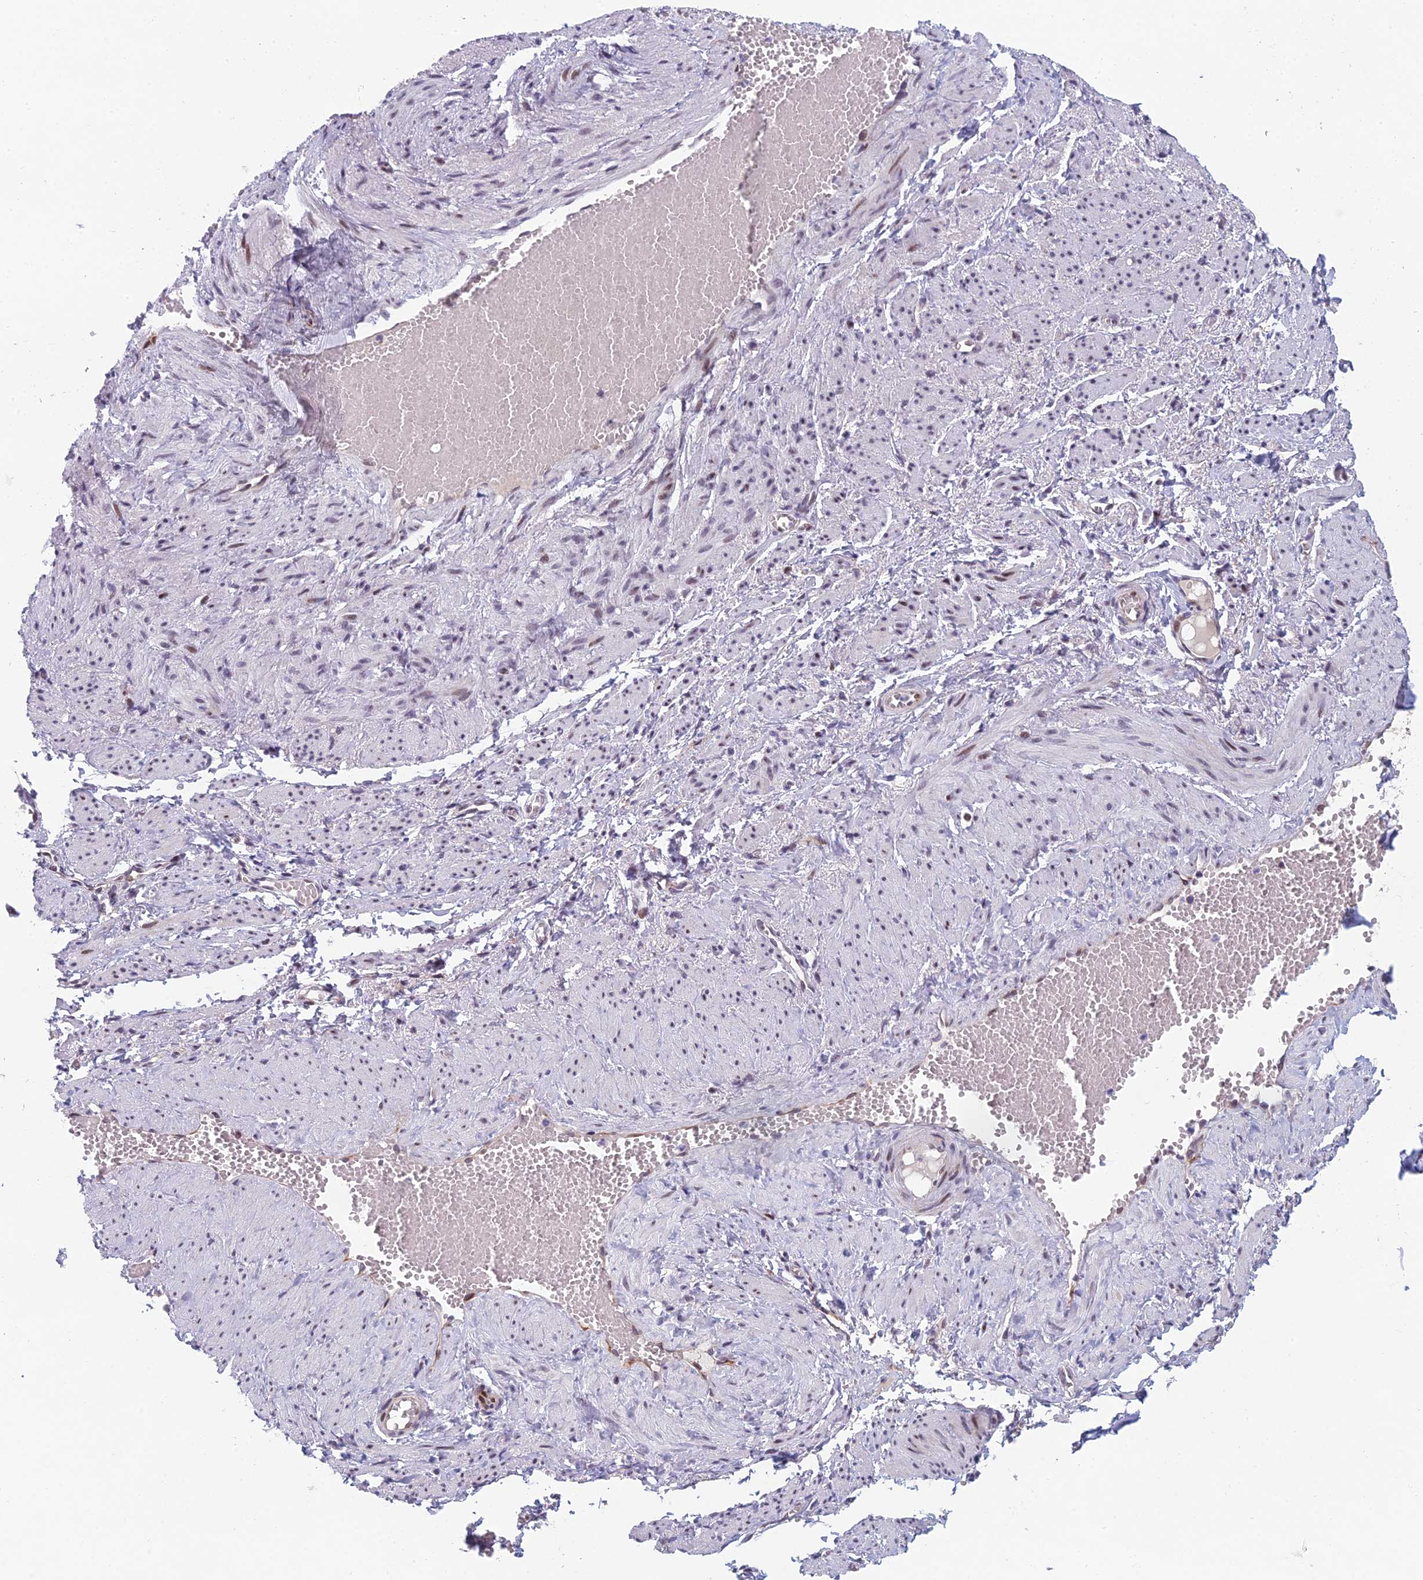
{"staining": {"intensity": "moderate", "quantity": "<25%", "location": "nuclear"}, "tissue": "soft tissue", "cell_type": "Chondrocytes", "image_type": "normal", "snomed": [{"axis": "morphology", "description": "Normal tissue, NOS"}, {"axis": "topography", "description": "Smooth muscle"}, {"axis": "topography", "description": "Peripheral nerve tissue"}], "caption": "Moderate nuclear positivity for a protein is seen in approximately <25% of chondrocytes of normal soft tissue using immunohistochemistry (IHC).", "gene": "RGS17", "patient": {"sex": "female", "age": 39}}